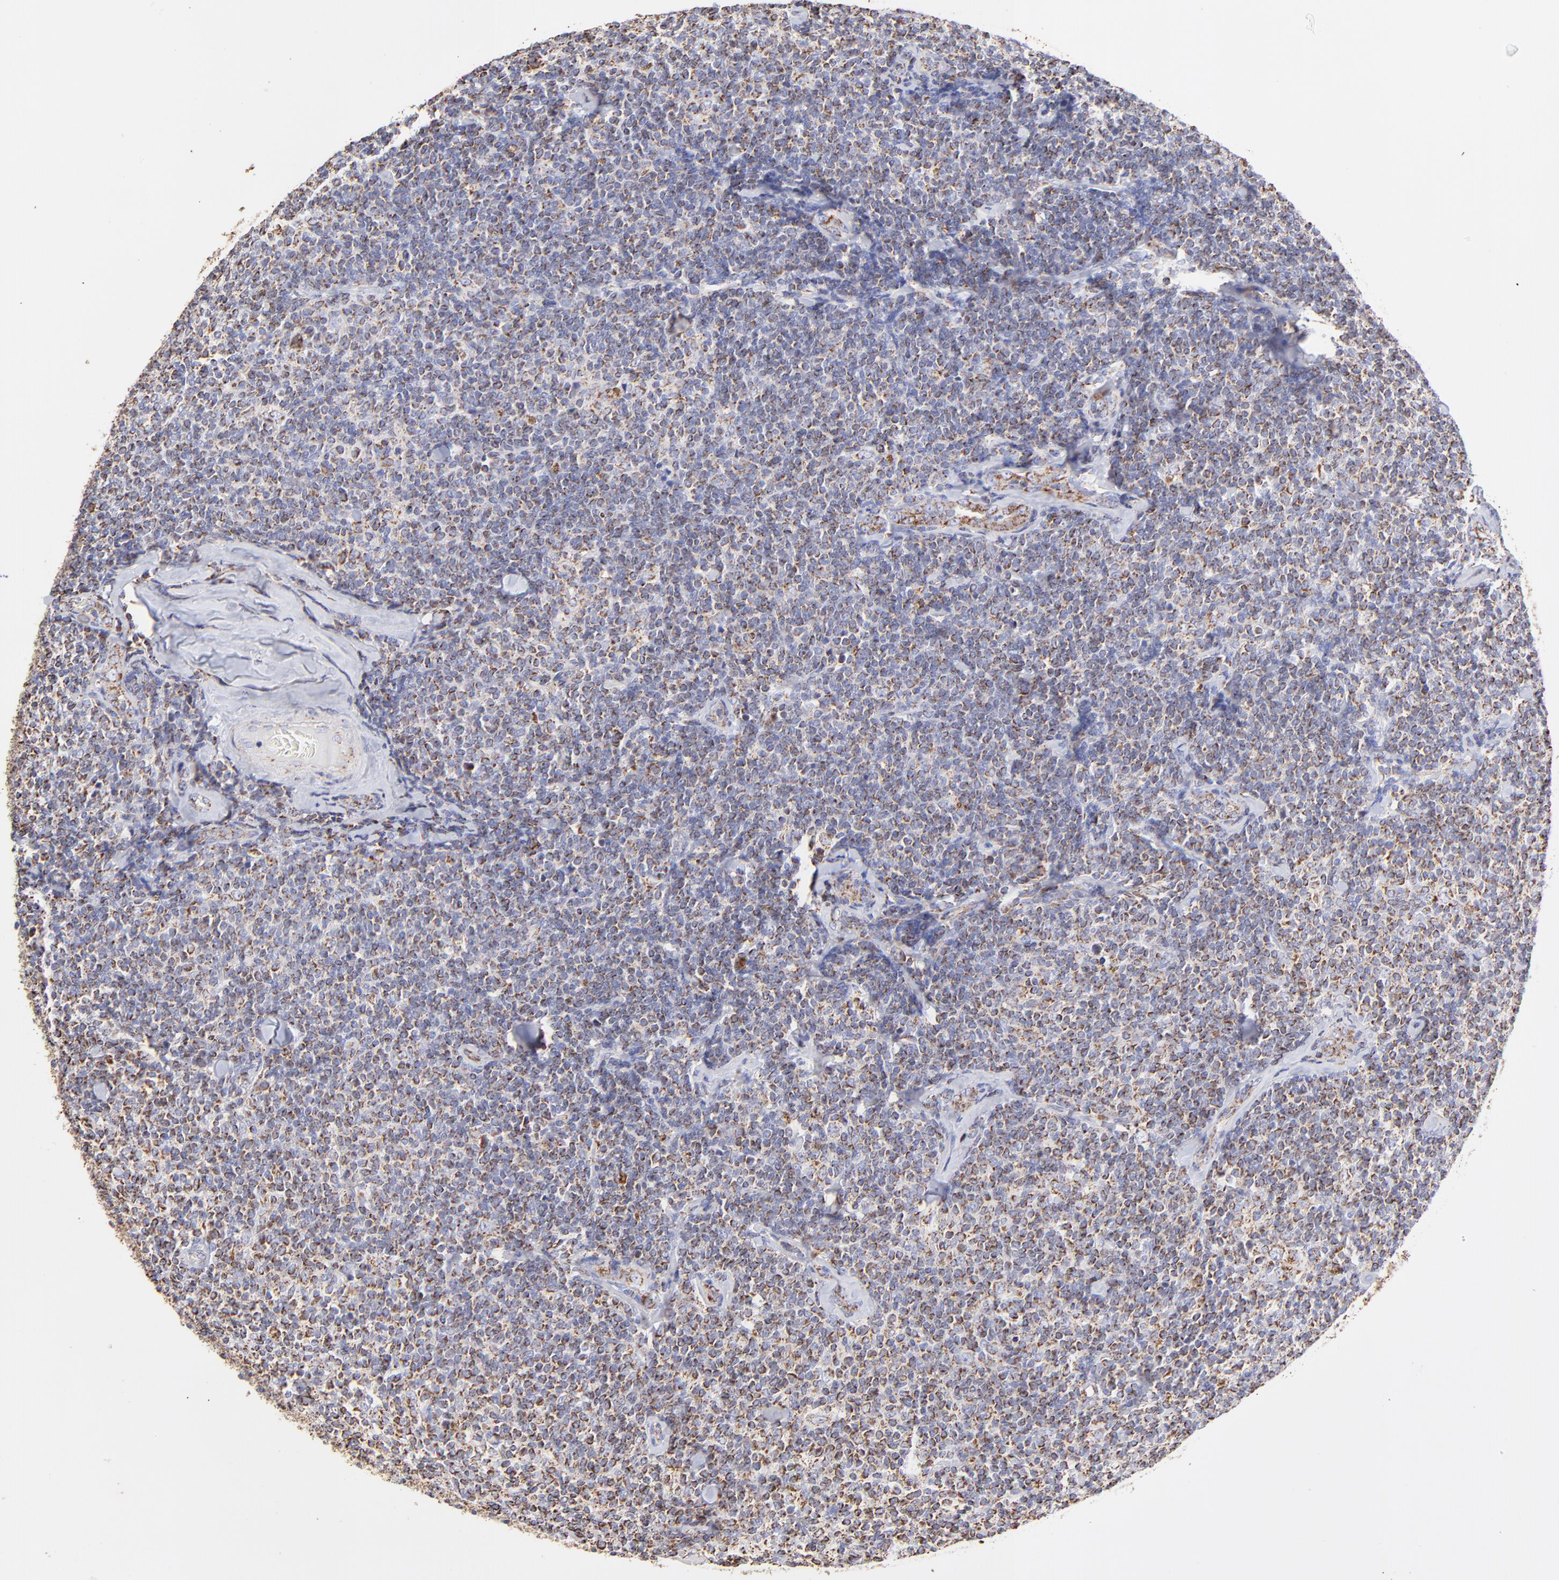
{"staining": {"intensity": "moderate", "quantity": "25%-75%", "location": "cytoplasmic/membranous"}, "tissue": "lymphoma", "cell_type": "Tumor cells", "image_type": "cancer", "snomed": [{"axis": "morphology", "description": "Malignant lymphoma, non-Hodgkin's type, Low grade"}, {"axis": "topography", "description": "Lymph node"}], "caption": "Tumor cells reveal medium levels of moderate cytoplasmic/membranous expression in about 25%-75% of cells in malignant lymphoma, non-Hodgkin's type (low-grade).", "gene": "ECH1", "patient": {"sex": "female", "age": 56}}